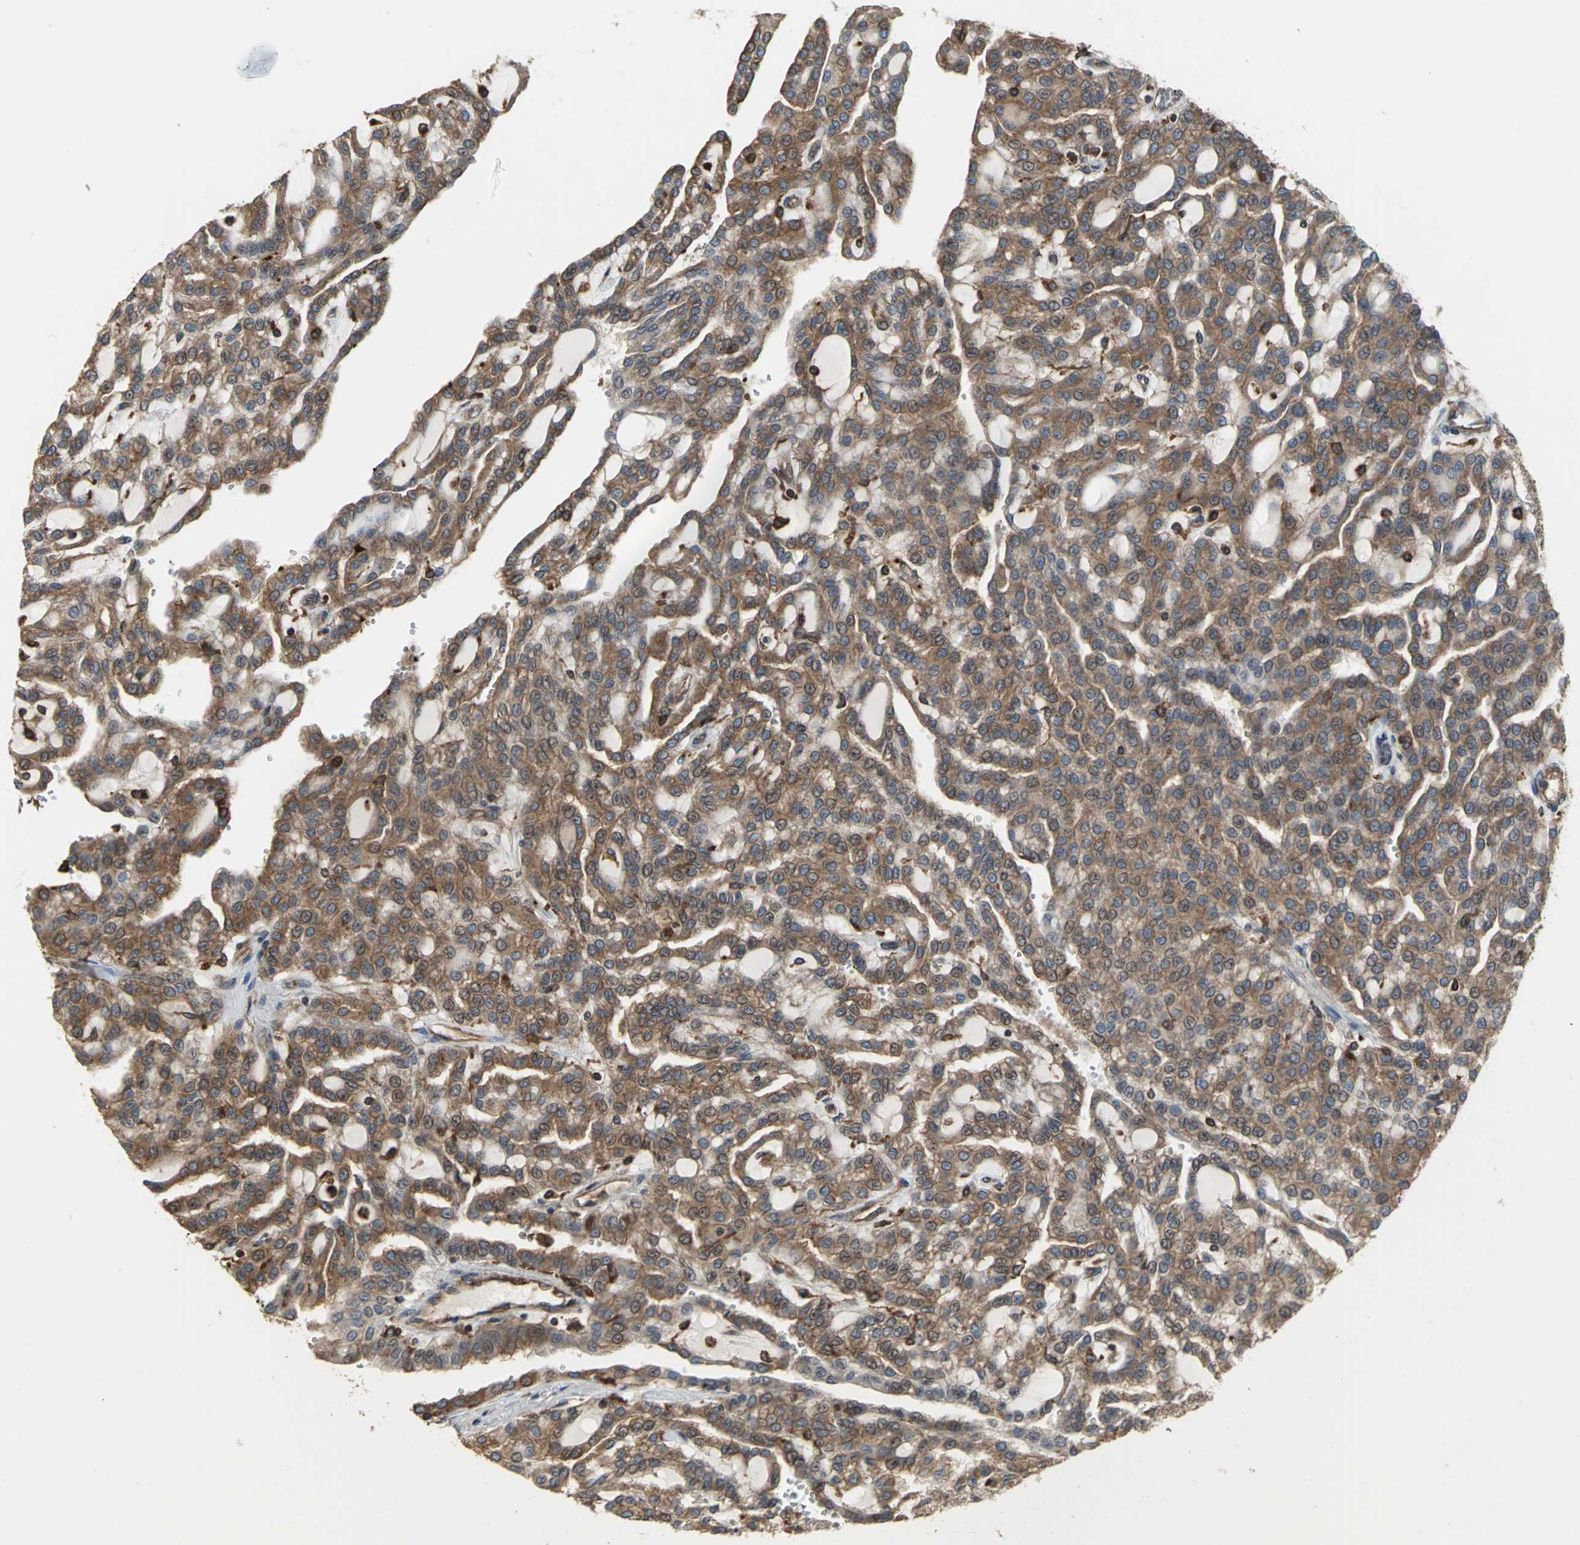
{"staining": {"intensity": "moderate", "quantity": ">75%", "location": "cytoplasmic/membranous,nuclear"}, "tissue": "renal cancer", "cell_type": "Tumor cells", "image_type": "cancer", "snomed": [{"axis": "morphology", "description": "Adenocarcinoma, NOS"}, {"axis": "topography", "description": "Kidney"}], "caption": "IHC micrograph of human renal cancer (adenocarcinoma) stained for a protein (brown), which demonstrates medium levels of moderate cytoplasmic/membranous and nuclear expression in about >75% of tumor cells.", "gene": "TLN1", "patient": {"sex": "male", "age": 63}}